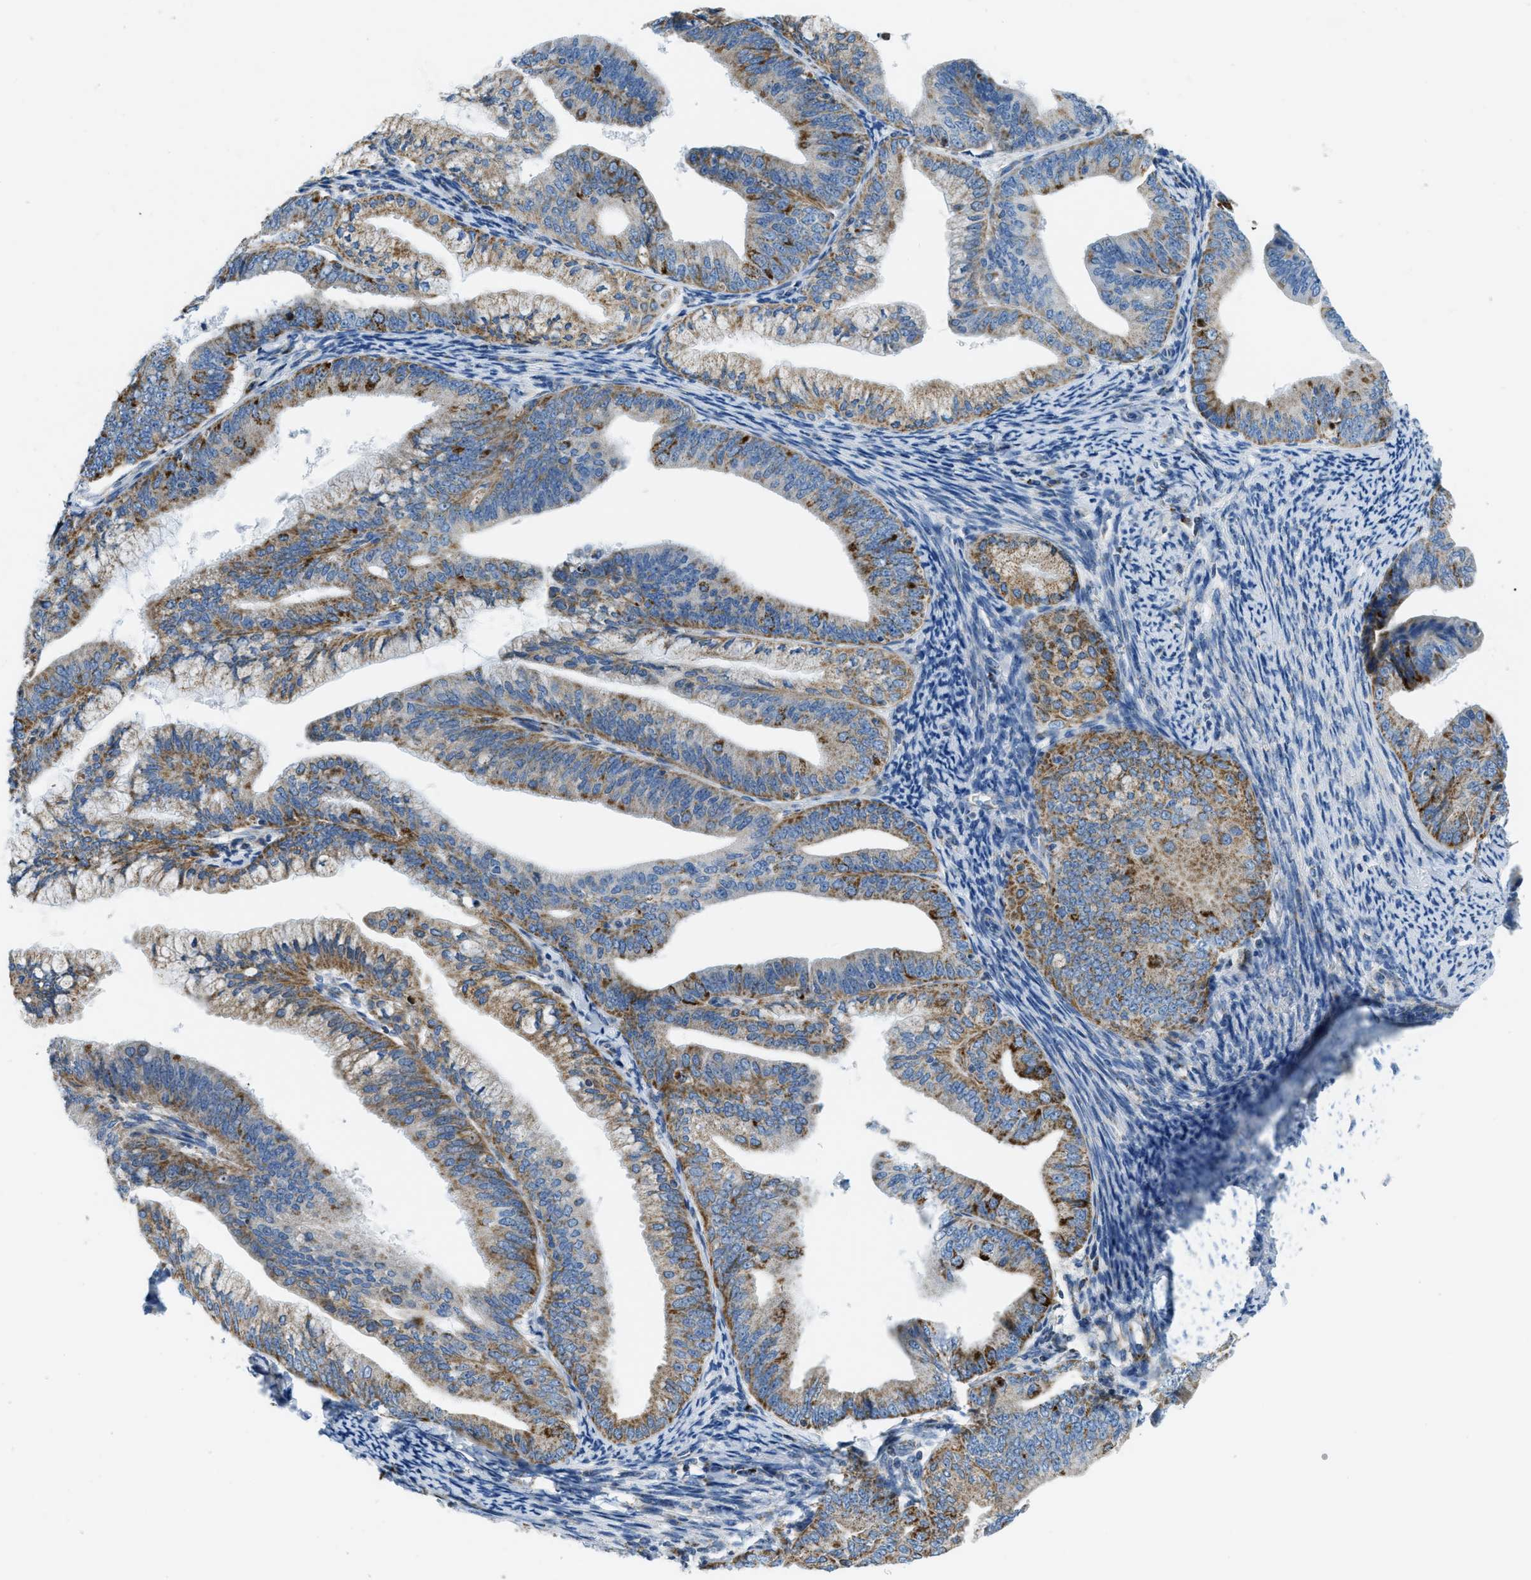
{"staining": {"intensity": "moderate", "quantity": ">75%", "location": "cytoplasmic/membranous"}, "tissue": "endometrial cancer", "cell_type": "Tumor cells", "image_type": "cancer", "snomed": [{"axis": "morphology", "description": "Adenocarcinoma, NOS"}, {"axis": "topography", "description": "Endometrium"}], "caption": "IHC image of neoplastic tissue: endometrial adenocarcinoma stained using immunohistochemistry displays medium levels of moderate protein expression localized specifically in the cytoplasmic/membranous of tumor cells, appearing as a cytoplasmic/membranous brown color.", "gene": "ACADVL", "patient": {"sex": "female", "age": 63}}